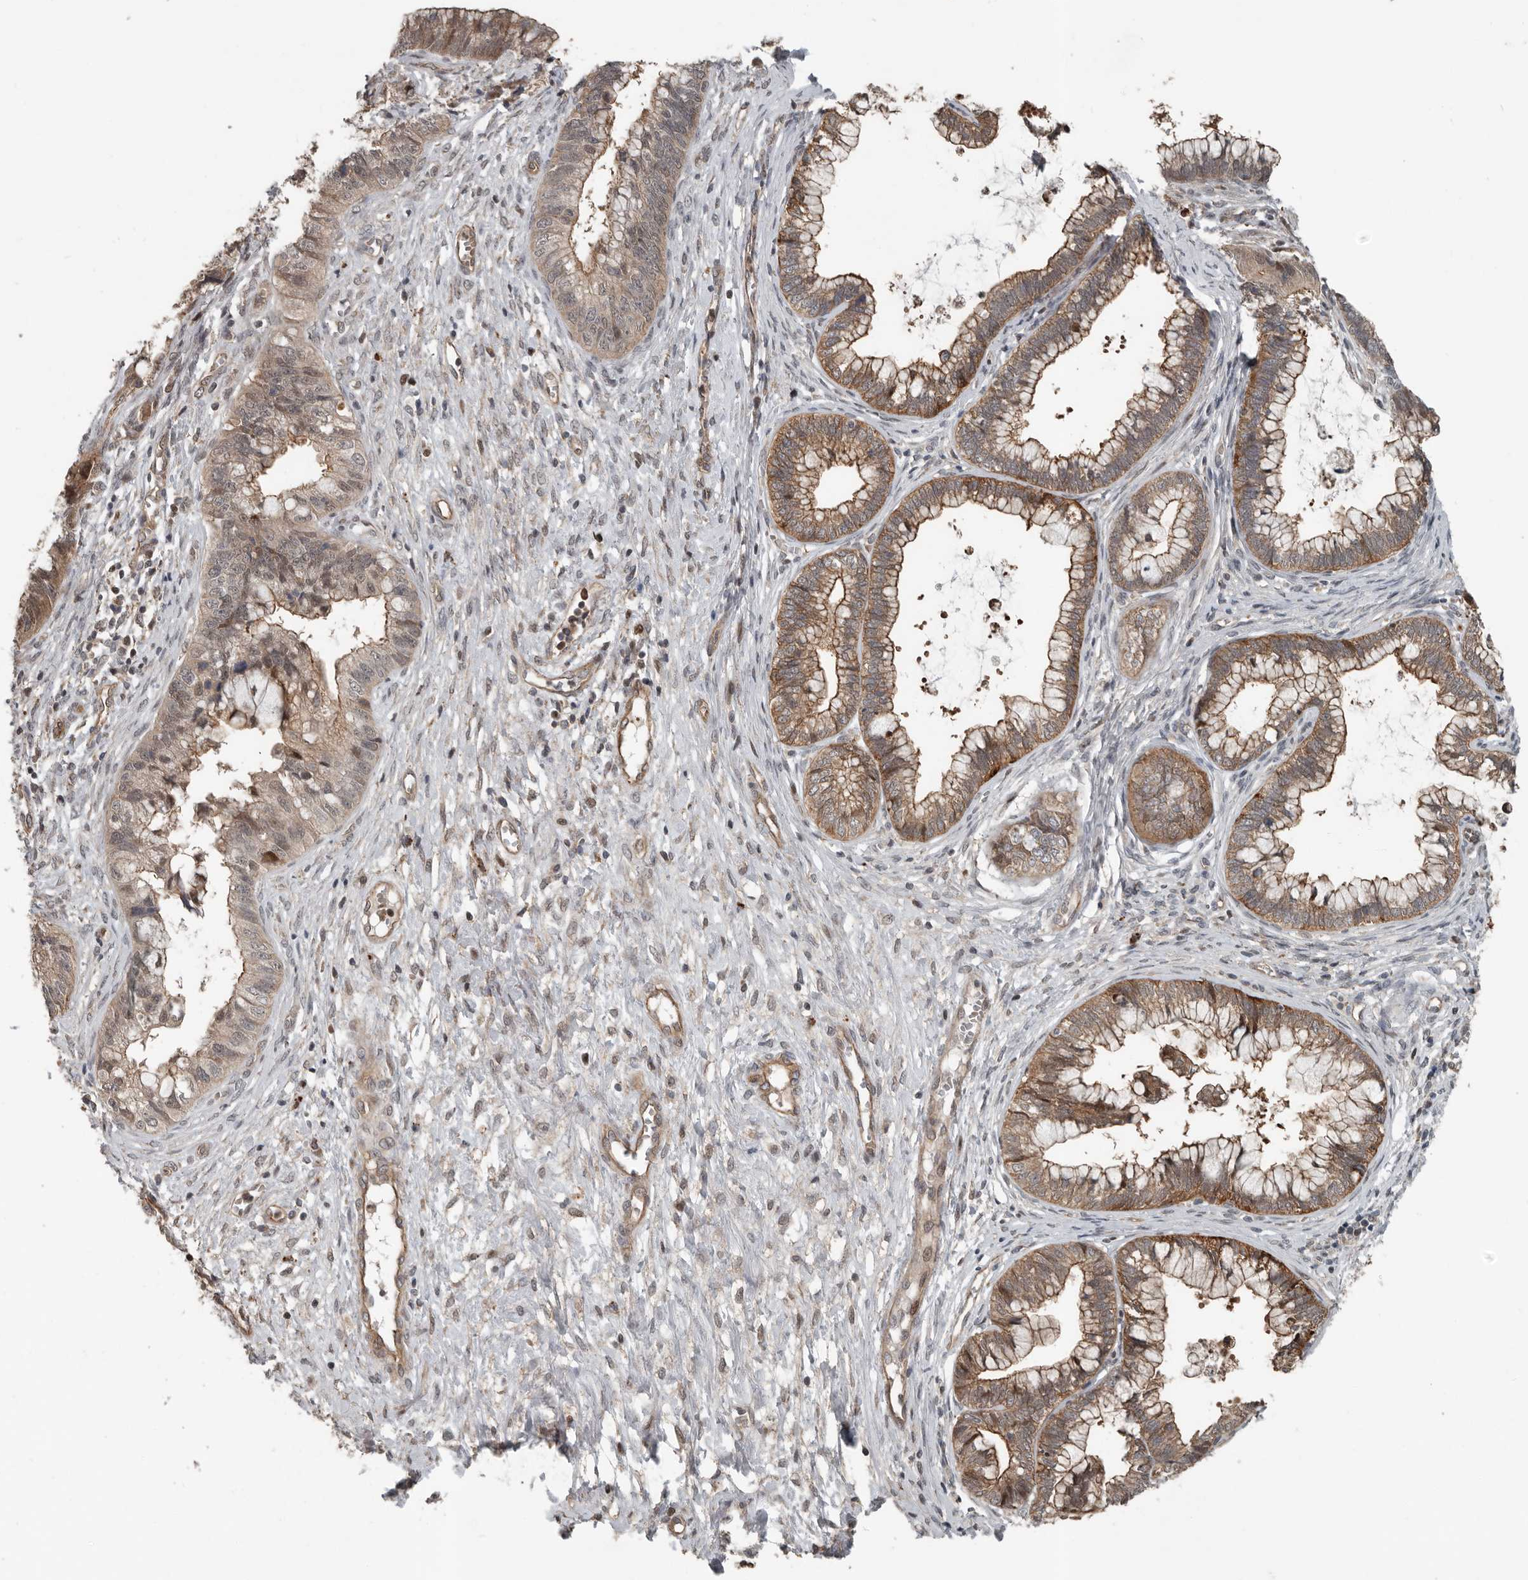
{"staining": {"intensity": "moderate", "quantity": ">75%", "location": "cytoplasmic/membranous"}, "tissue": "cervical cancer", "cell_type": "Tumor cells", "image_type": "cancer", "snomed": [{"axis": "morphology", "description": "Adenocarcinoma, NOS"}, {"axis": "topography", "description": "Cervix"}], "caption": "Cervical adenocarcinoma stained with IHC reveals moderate cytoplasmic/membranous staining in approximately >75% of tumor cells. (IHC, brightfield microscopy, high magnification).", "gene": "YOD1", "patient": {"sex": "female", "age": 44}}